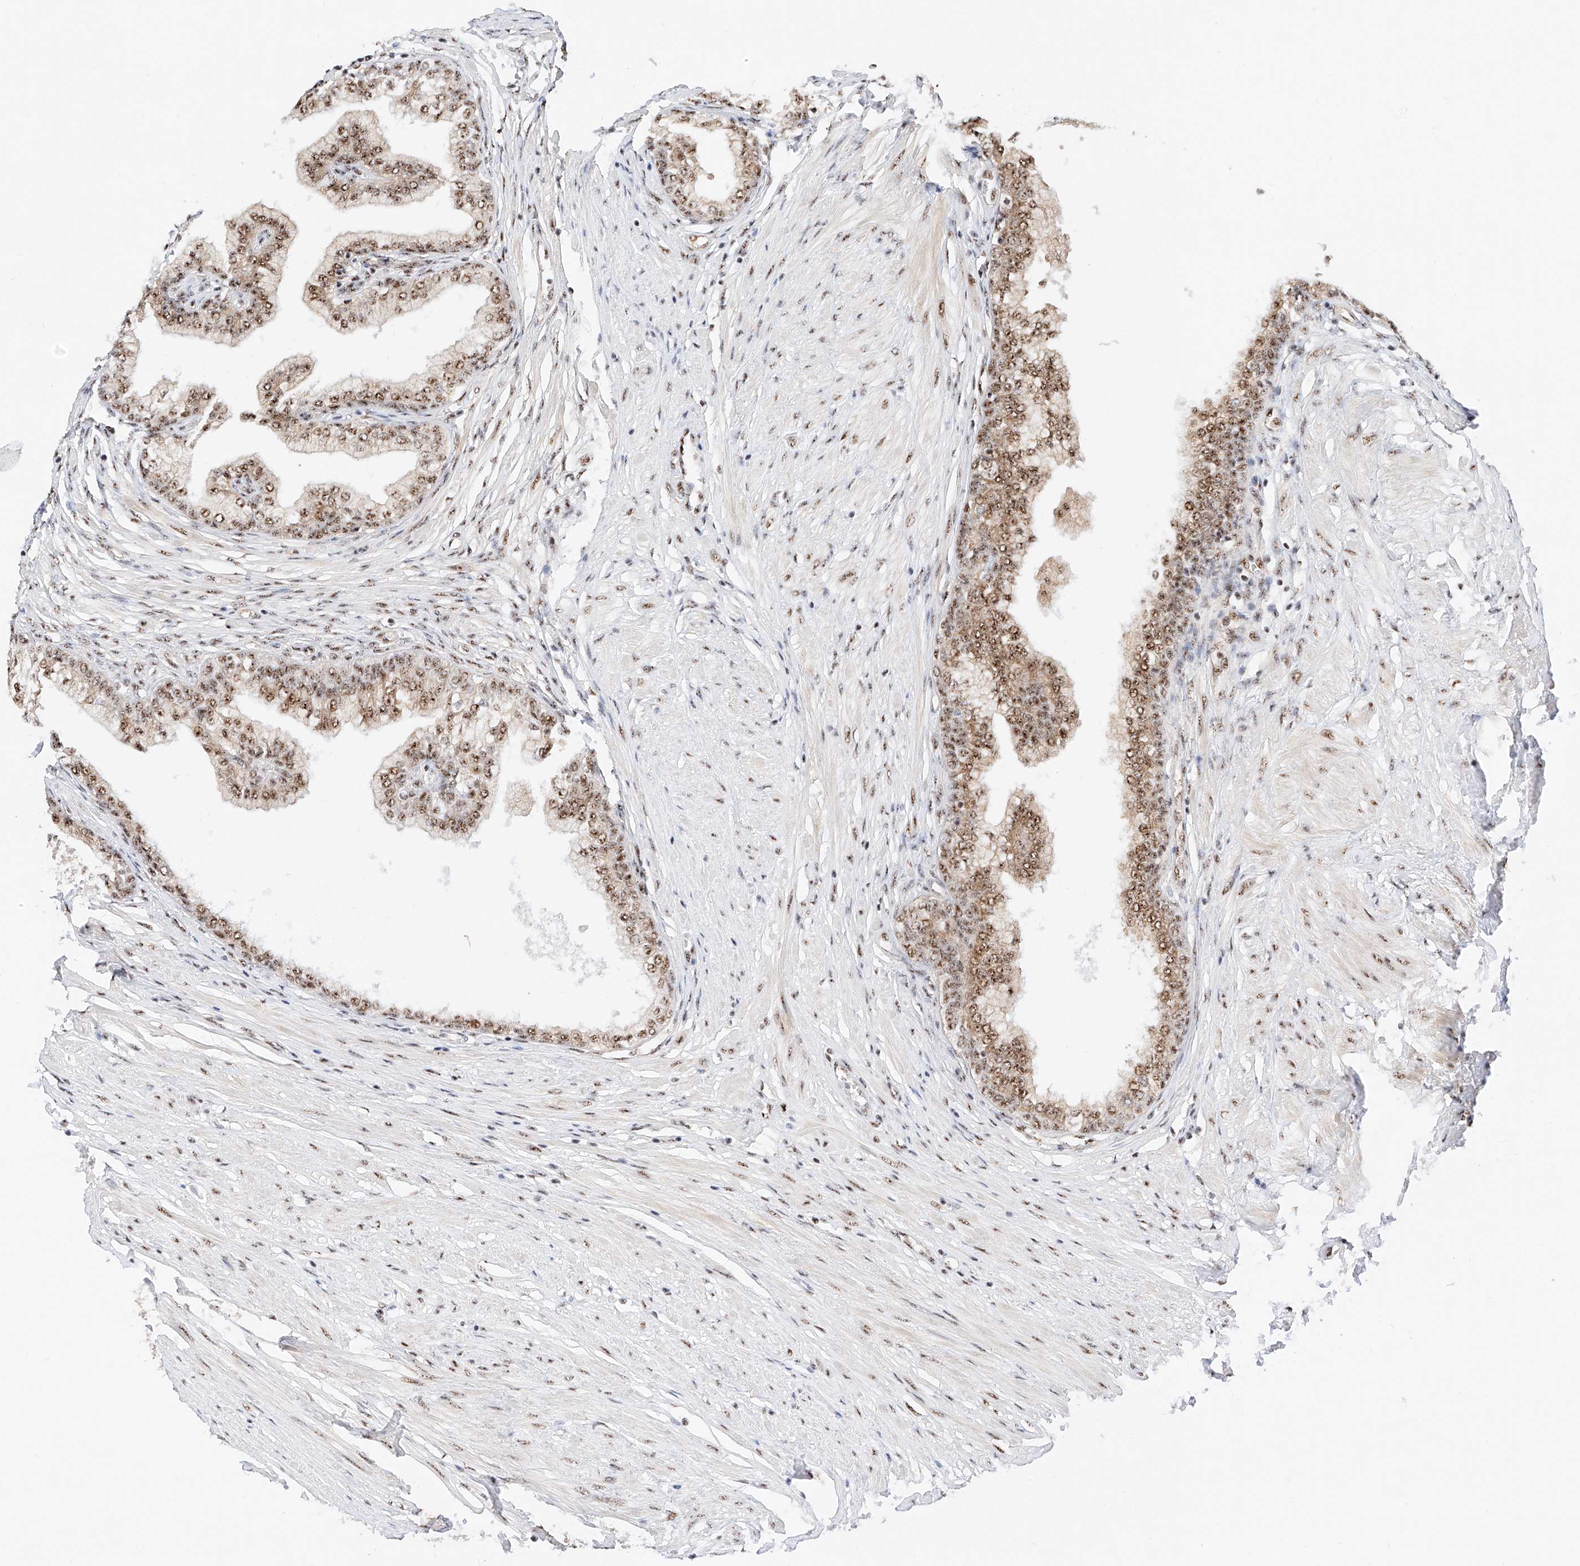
{"staining": {"intensity": "strong", "quantity": ">75%", "location": "nuclear"}, "tissue": "prostate", "cell_type": "Glandular cells", "image_type": "normal", "snomed": [{"axis": "morphology", "description": "Normal tissue, NOS"}, {"axis": "morphology", "description": "Urothelial carcinoma, Low grade"}, {"axis": "topography", "description": "Urinary bladder"}, {"axis": "topography", "description": "Prostate"}], "caption": "An immunohistochemistry (IHC) micrograph of unremarkable tissue is shown. Protein staining in brown shows strong nuclear positivity in prostate within glandular cells. Nuclei are stained in blue.", "gene": "ATXN7L2", "patient": {"sex": "male", "age": 60}}